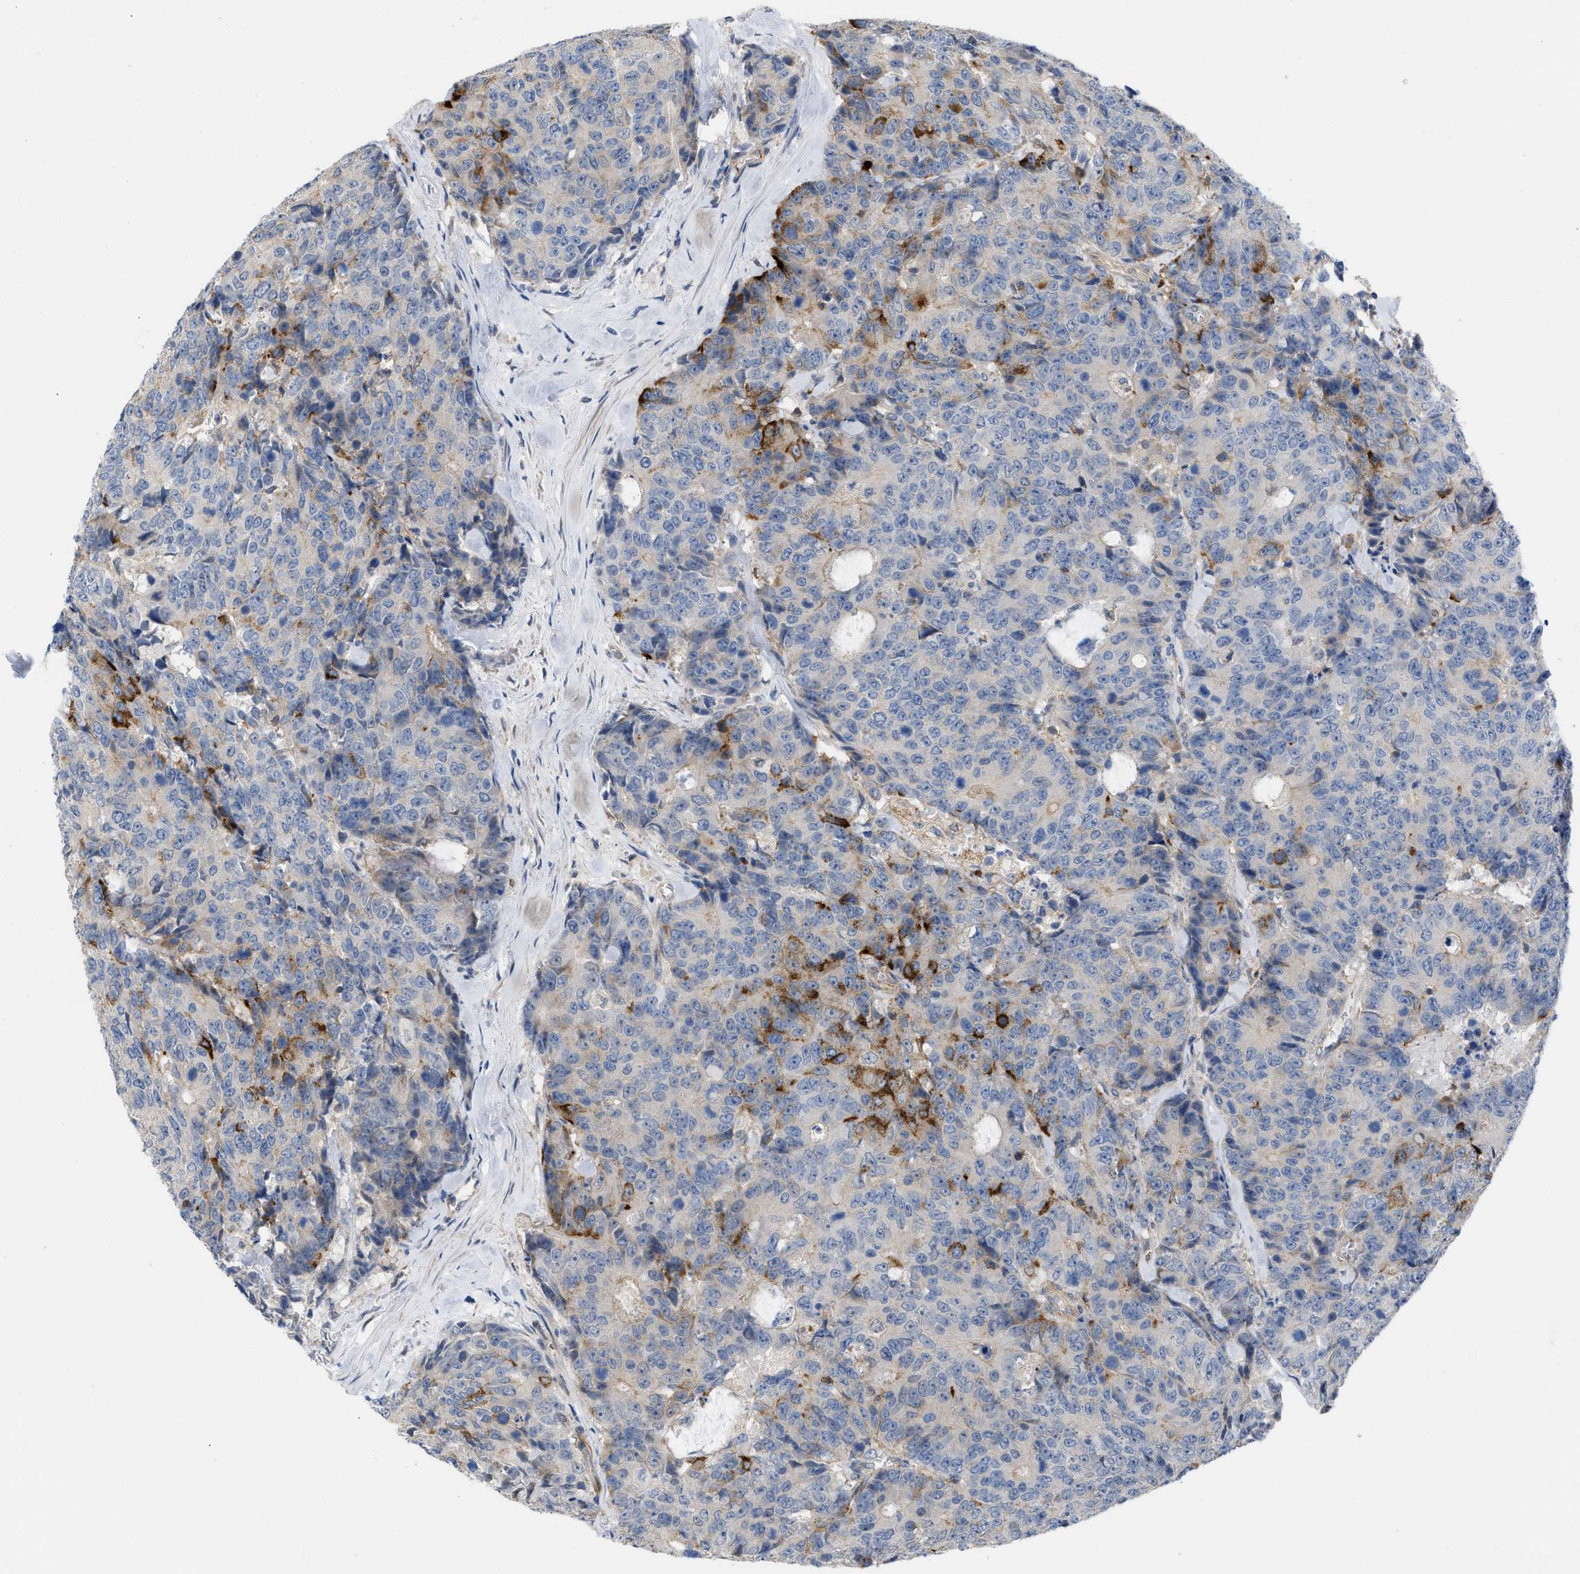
{"staining": {"intensity": "moderate", "quantity": "<25%", "location": "cytoplasmic/membranous"}, "tissue": "colorectal cancer", "cell_type": "Tumor cells", "image_type": "cancer", "snomed": [{"axis": "morphology", "description": "Adenocarcinoma, NOS"}, {"axis": "topography", "description": "Colon"}], "caption": "Protein analysis of colorectal adenocarcinoma tissue demonstrates moderate cytoplasmic/membranous staining in about <25% of tumor cells.", "gene": "TMEM131", "patient": {"sex": "female", "age": 86}}